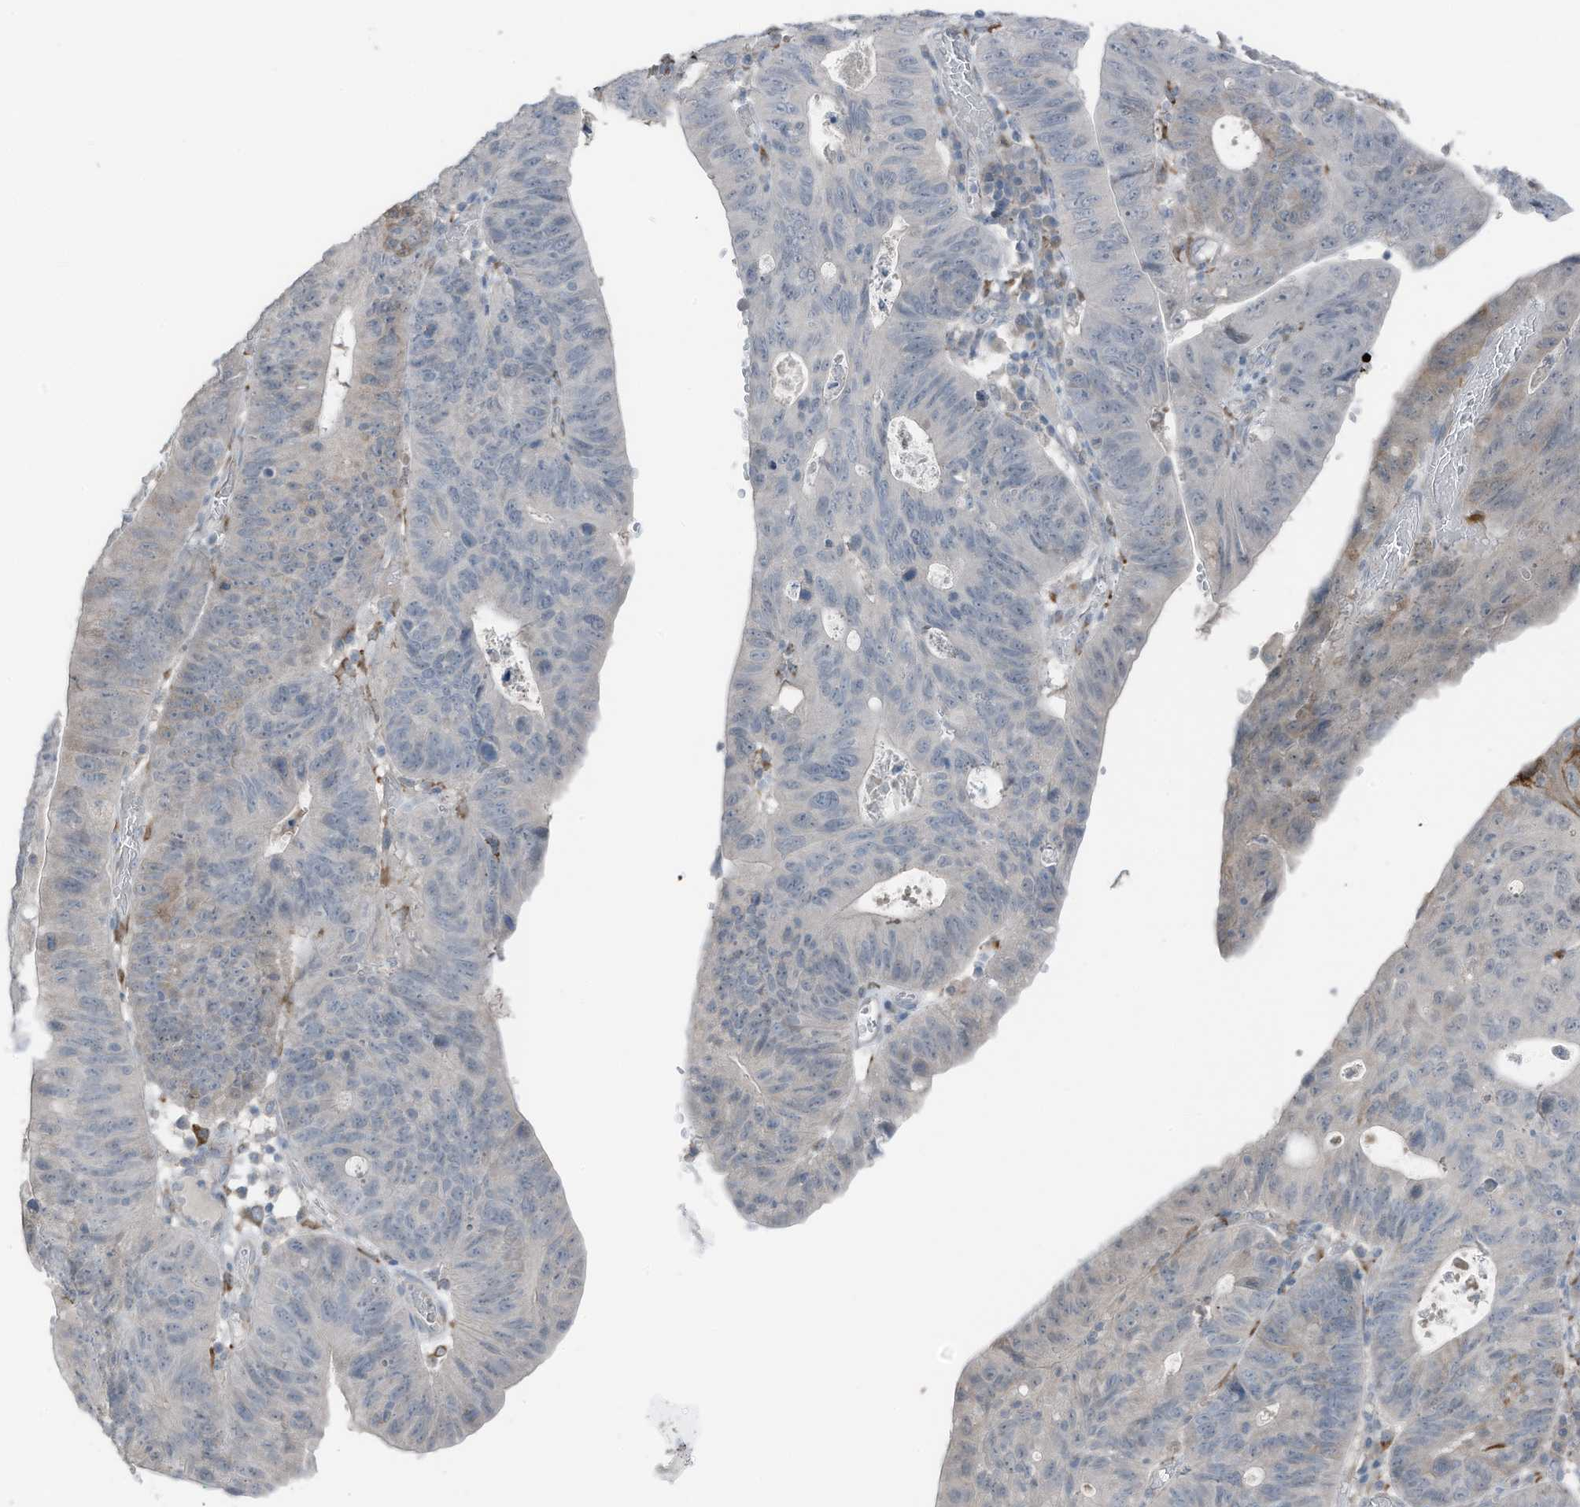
{"staining": {"intensity": "moderate", "quantity": "<25%", "location": "cytoplasmic/membranous"}, "tissue": "stomach cancer", "cell_type": "Tumor cells", "image_type": "cancer", "snomed": [{"axis": "morphology", "description": "Adenocarcinoma, NOS"}, {"axis": "topography", "description": "Stomach"}], "caption": "Immunohistochemical staining of human adenocarcinoma (stomach) demonstrates low levels of moderate cytoplasmic/membranous positivity in about <25% of tumor cells. (DAB IHC, brown staining for protein, blue staining for nuclei).", "gene": "ARHGEF33", "patient": {"sex": "male", "age": 59}}